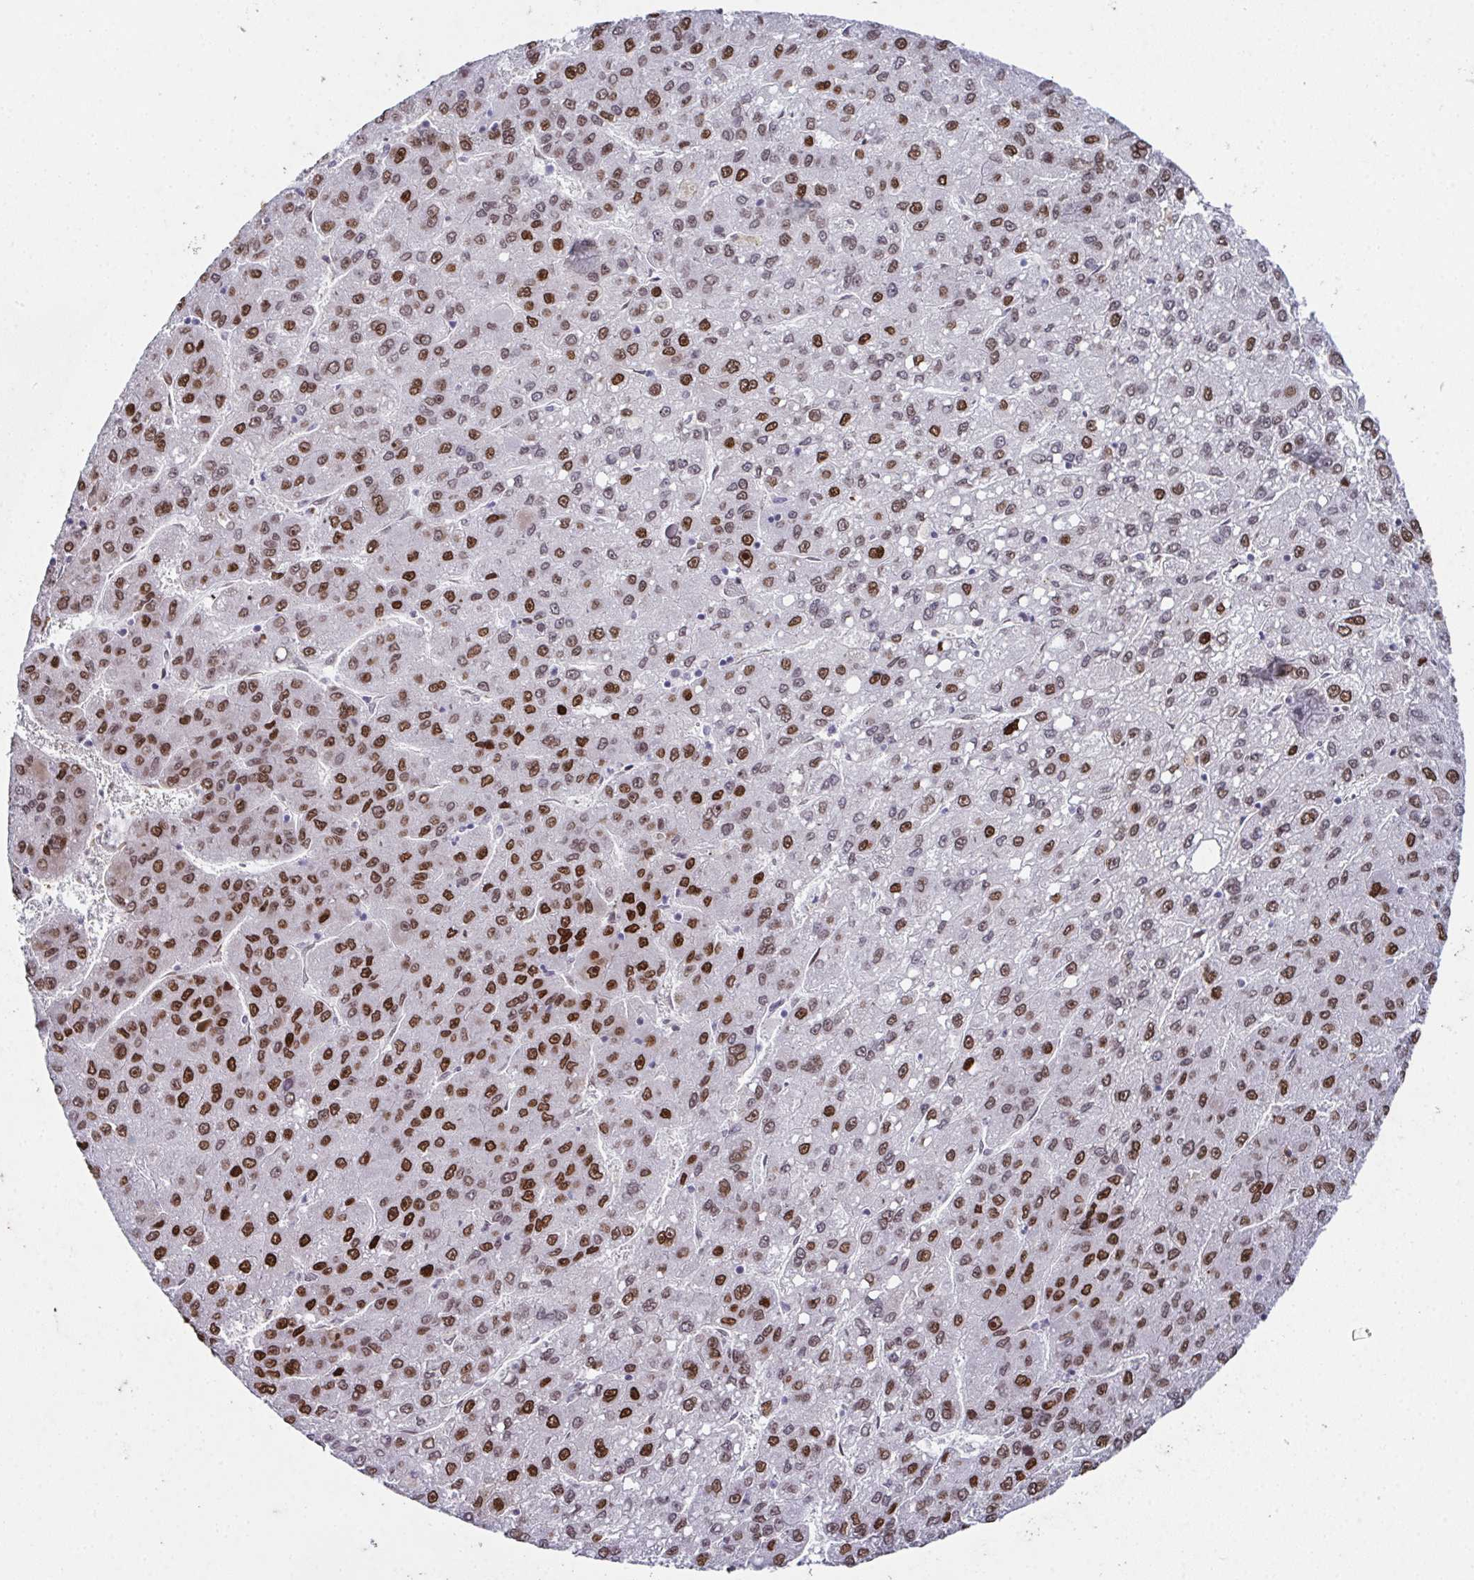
{"staining": {"intensity": "moderate", "quantity": ">75%", "location": "nuclear"}, "tissue": "liver cancer", "cell_type": "Tumor cells", "image_type": "cancer", "snomed": [{"axis": "morphology", "description": "Carcinoma, Hepatocellular, NOS"}, {"axis": "topography", "description": "Liver"}], "caption": "Protein staining of liver cancer tissue exhibits moderate nuclear staining in approximately >75% of tumor cells.", "gene": "RB1", "patient": {"sex": "female", "age": 82}}